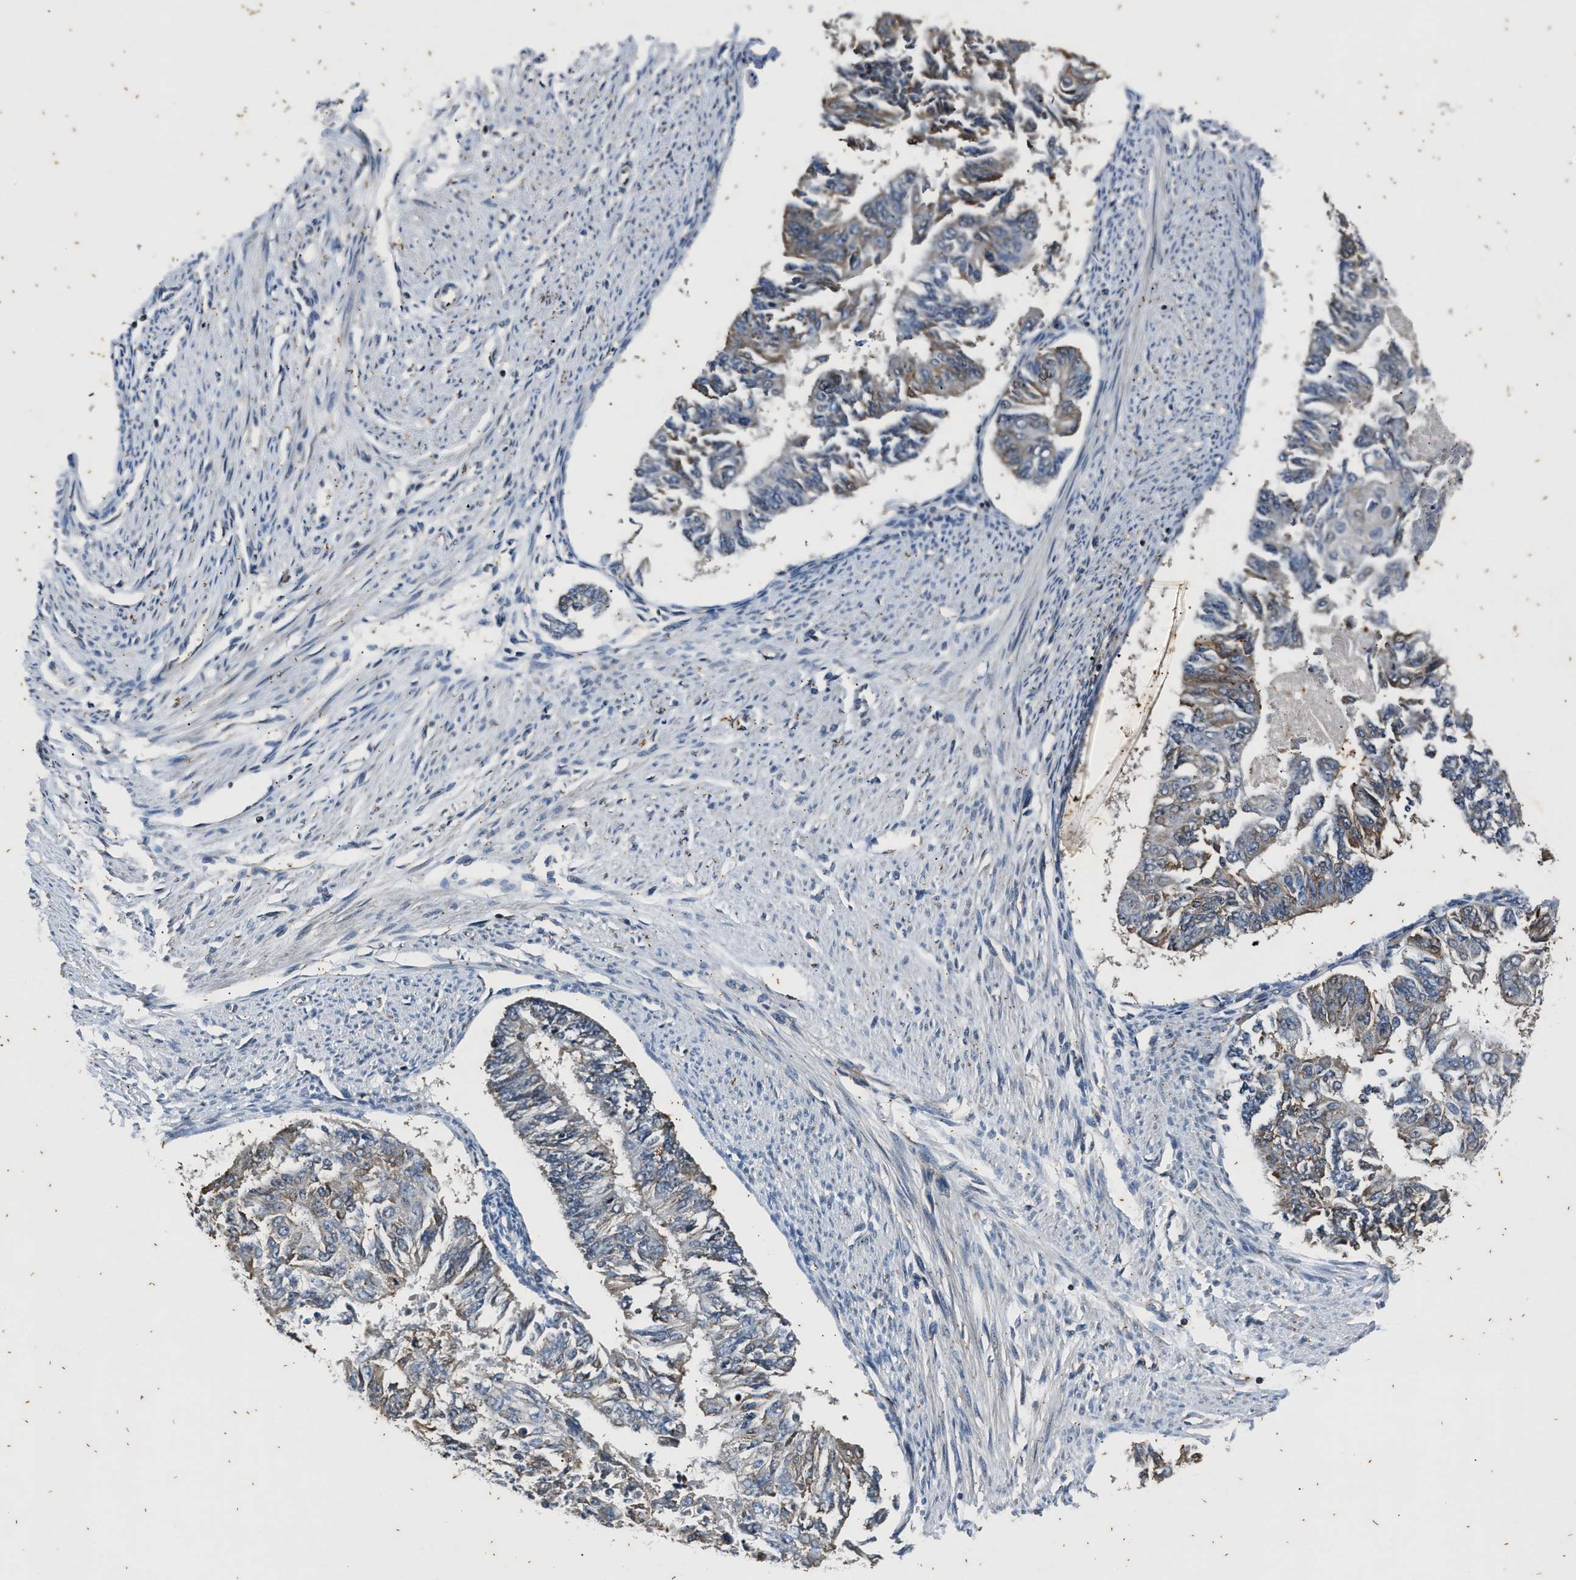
{"staining": {"intensity": "weak", "quantity": "<25%", "location": "cytoplasmic/membranous"}, "tissue": "endometrial cancer", "cell_type": "Tumor cells", "image_type": "cancer", "snomed": [{"axis": "morphology", "description": "Adenocarcinoma, NOS"}, {"axis": "topography", "description": "Endometrium"}], "caption": "Tumor cells are negative for protein expression in human endometrial cancer.", "gene": "PTPN7", "patient": {"sex": "female", "age": 32}}